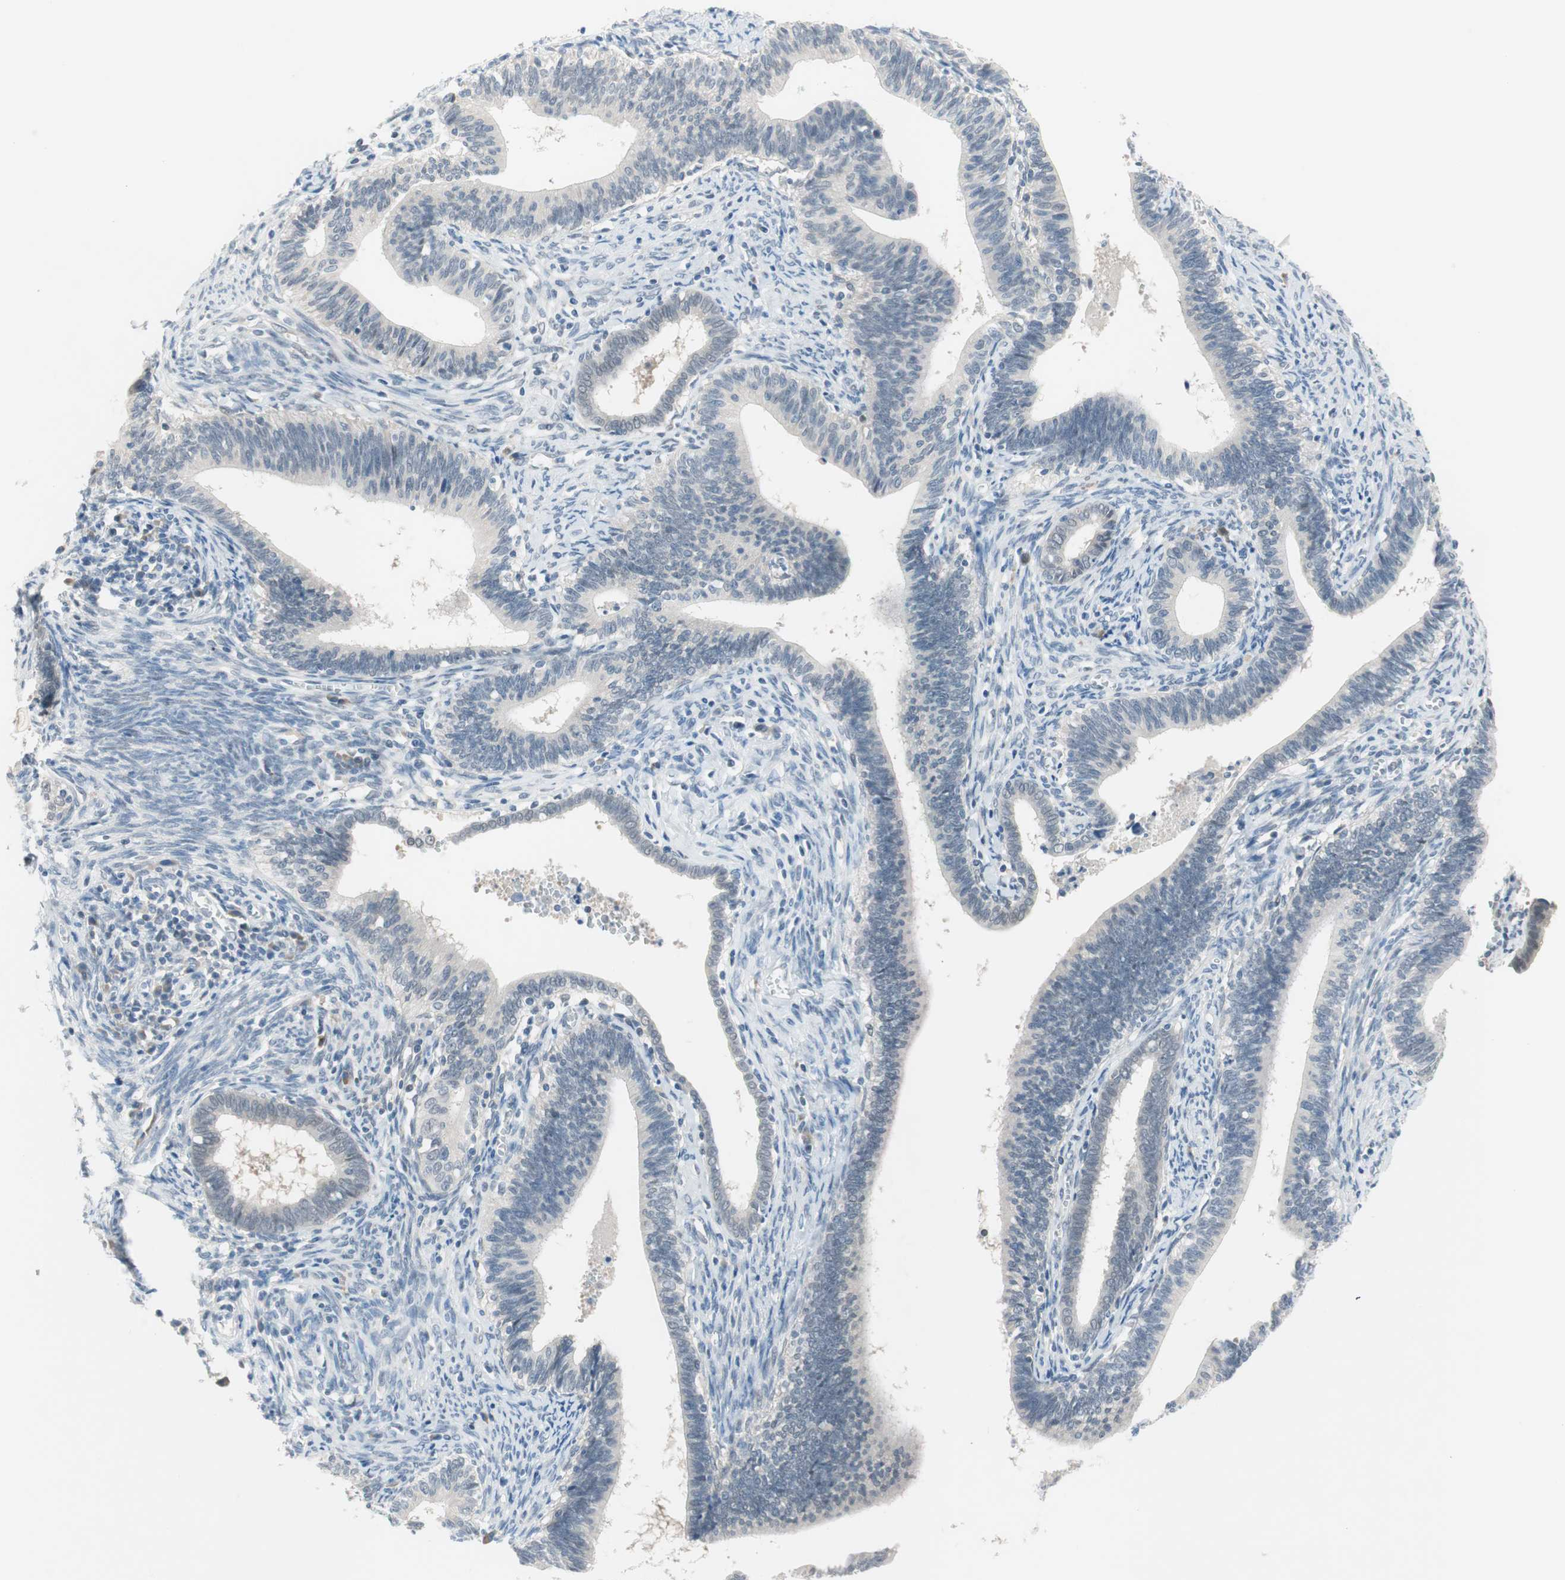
{"staining": {"intensity": "negative", "quantity": "none", "location": "none"}, "tissue": "cervical cancer", "cell_type": "Tumor cells", "image_type": "cancer", "snomed": [{"axis": "morphology", "description": "Adenocarcinoma, NOS"}, {"axis": "topography", "description": "Cervix"}], "caption": "This image is of cervical adenocarcinoma stained with IHC to label a protein in brown with the nuclei are counter-stained blue. There is no expression in tumor cells. (Immunohistochemistry, brightfield microscopy, high magnification).", "gene": "GRHL1", "patient": {"sex": "female", "age": 44}}